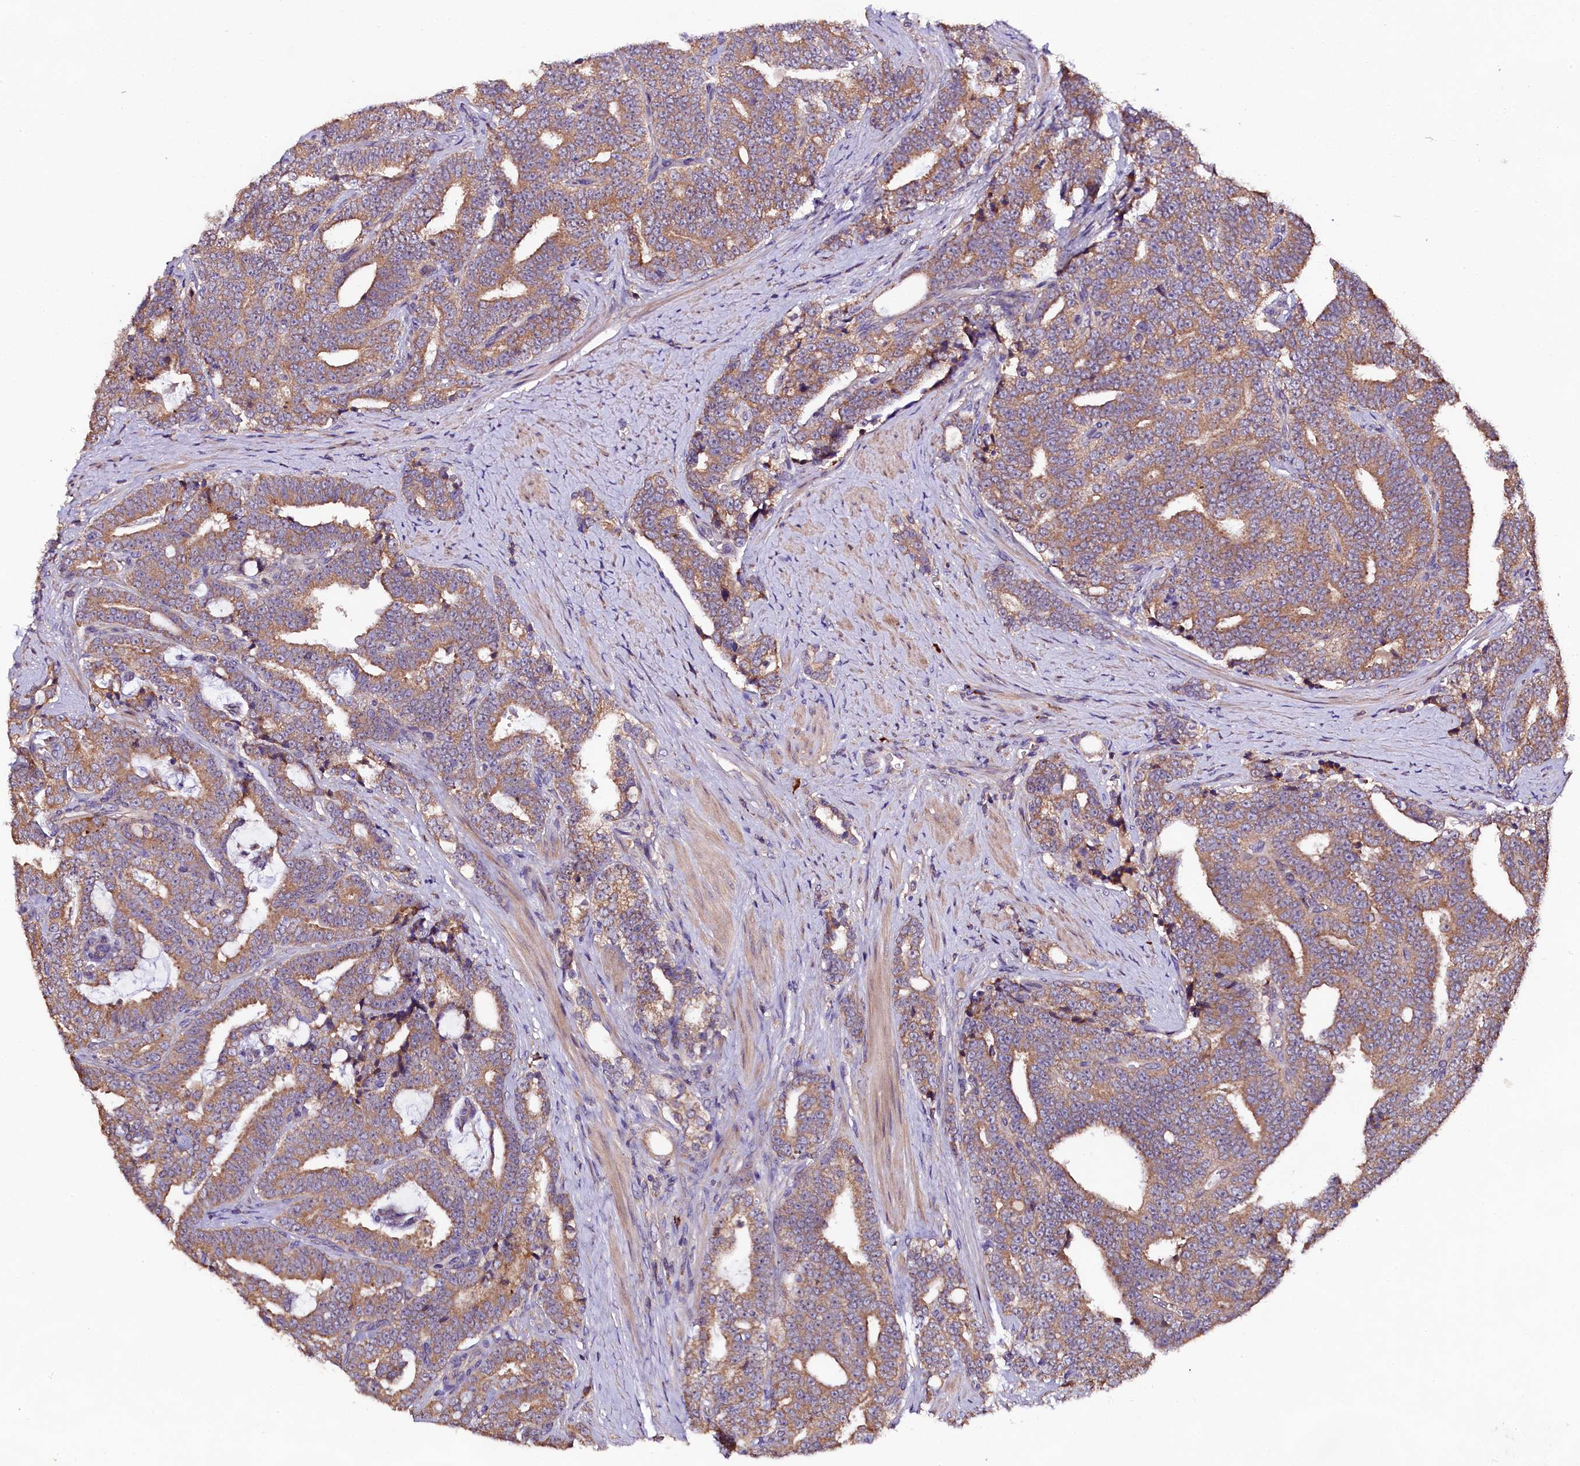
{"staining": {"intensity": "moderate", "quantity": ">75%", "location": "cytoplasmic/membranous"}, "tissue": "prostate cancer", "cell_type": "Tumor cells", "image_type": "cancer", "snomed": [{"axis": "morphology", "description": "Adenocarcinoma, High grade"}, {"axis": "topography", "description": "Prostate and seminal vesicle, NOS"}], "caption": "Protein positivity by immunohistochemistry displays moderate cytoplasmic/membranous staining in about >75% of tumor cells in prostate cancer. (DAB (3,3'-diaminobenzidine) IHC with brightfield microscopy, high magnification).", "gene": "ENKD1", "patient": {"sex": "male", "age": 67}}